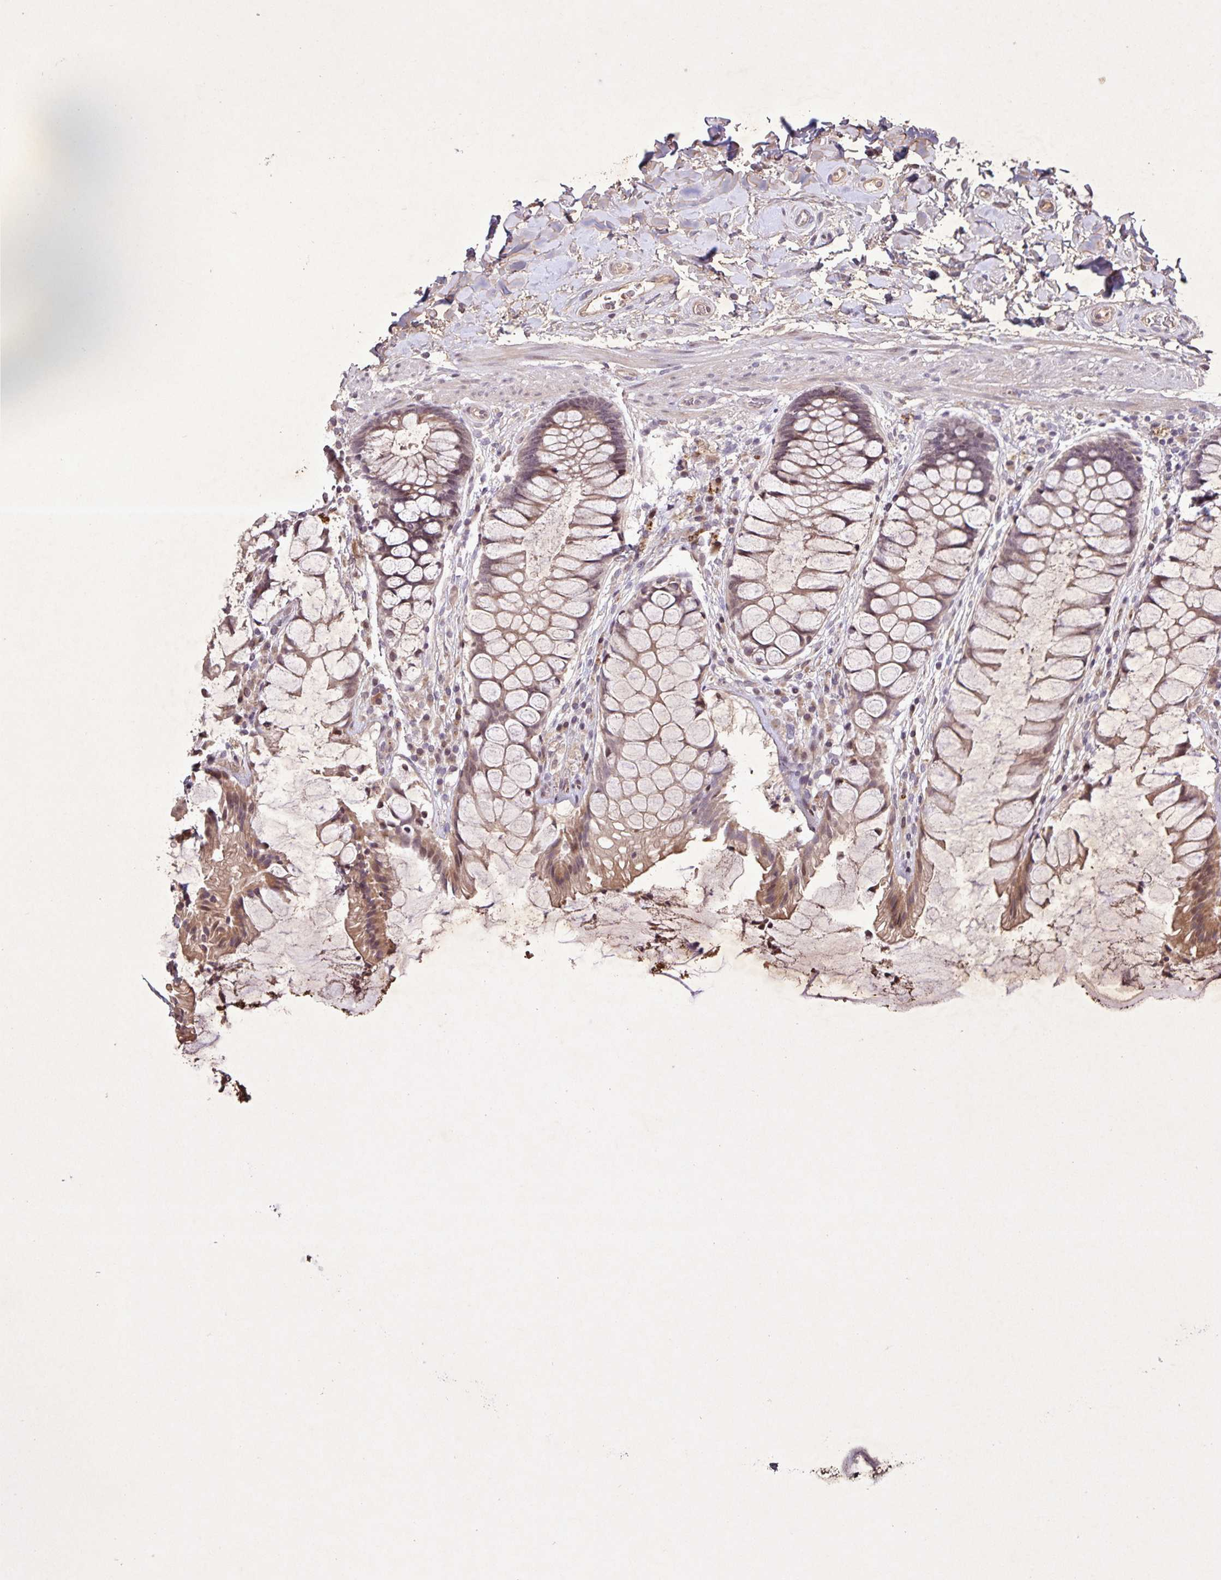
{"staining": {"intensity": "moderate", "quantity": ">75%", "location": "cytoplasmic/membranous,nuclear"}, "tissue": "rectum", "cell_type": "Glandular cells", "image_type": "normal", "snomed": [{"axis": "morphology", "description": "Normal tissue, NOS"}, {"axis": "topography", "description": "Rectum"}], "caption": "This image demonstrates immunohistochemistry staining of normal human rectum, with medium moderate cytoplasmic/membranous,nuclear positivity in about >75% of glandular cells.", "gene": "GDF2", "patient": {"sex": "female", "age": 58}}